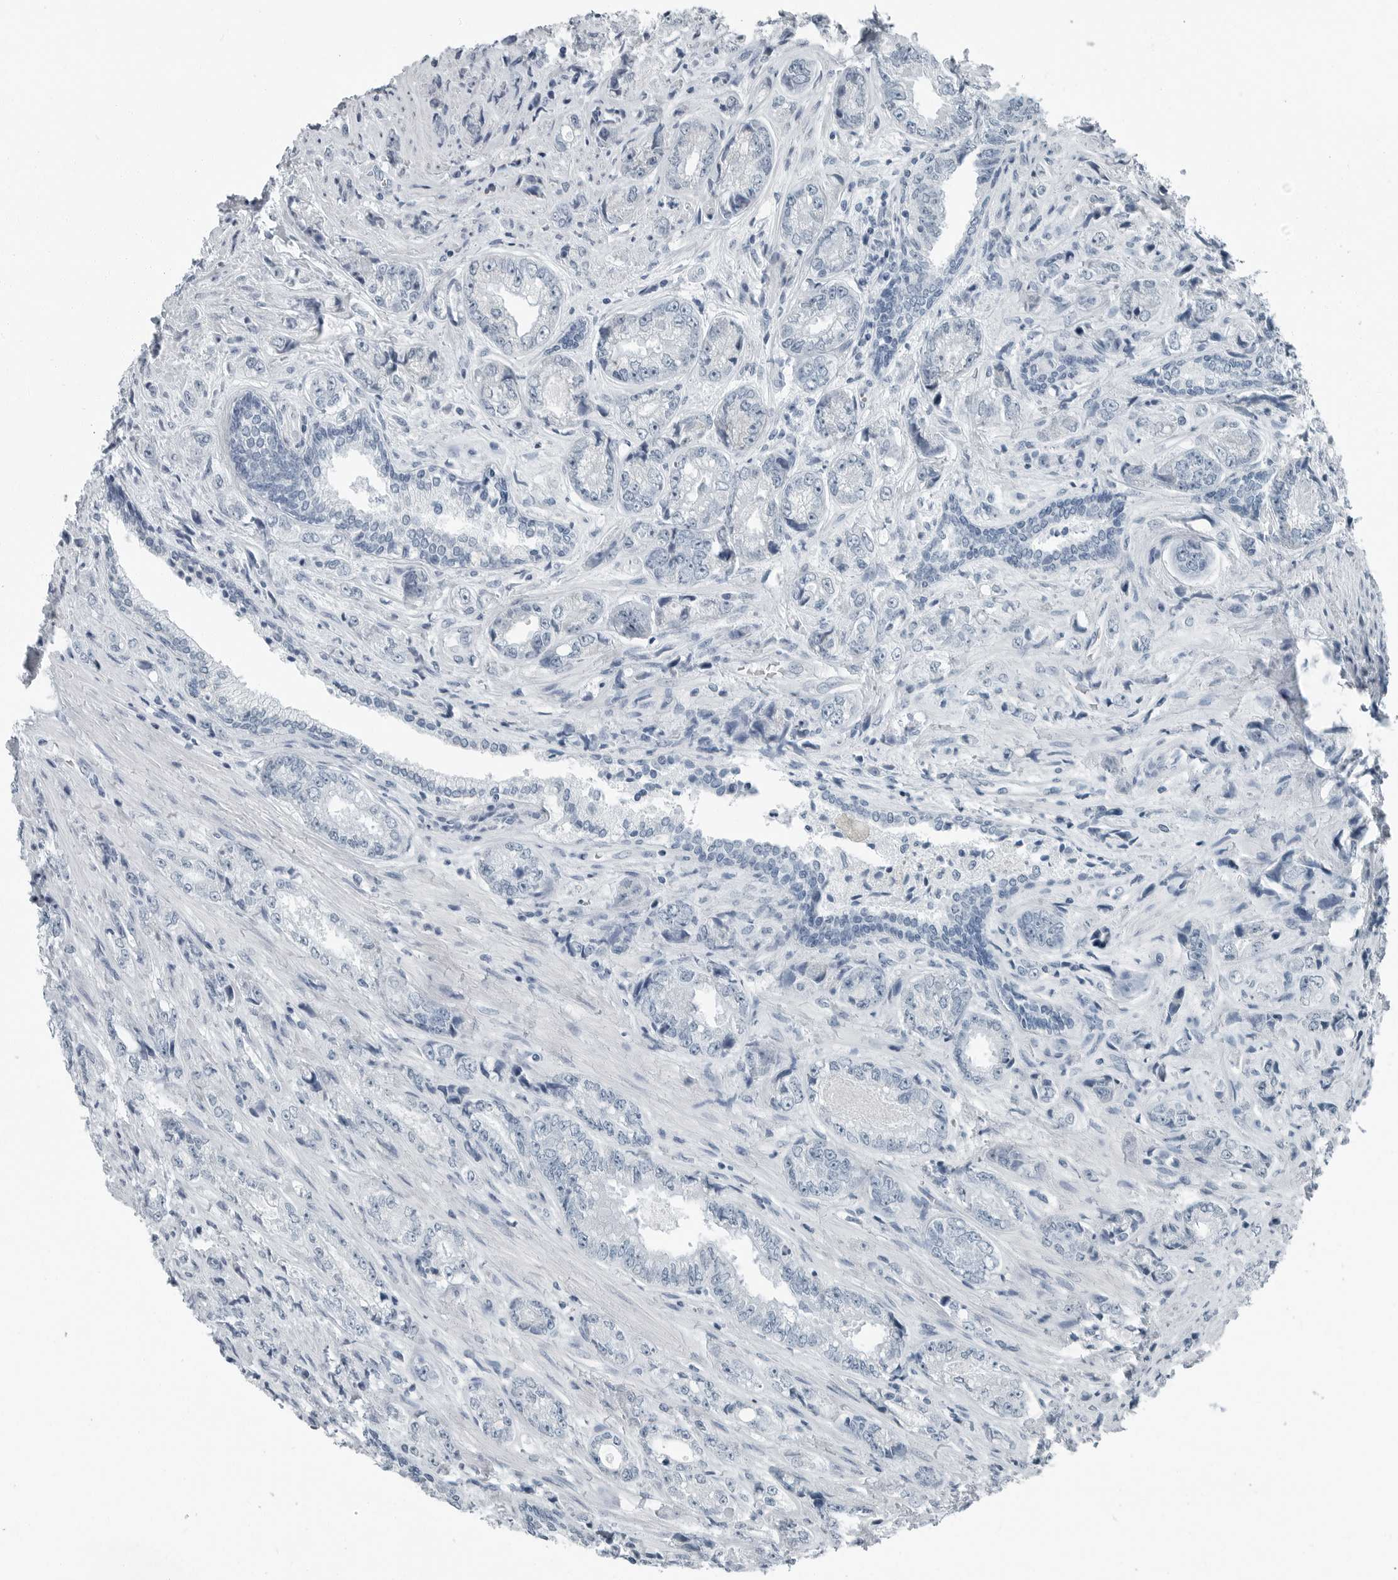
{"staining": {"intensity": "negative", "quantity": "none", "location": "none"}, "tissue": "prostate cancer", "cell_type": "Tumor cells", "image_type": "cancer", "snomed": [{"axis": "morphology", "description": "Adenocarcinoma, High grade"}, {"axis": "topography", "description": "Prostate"}], "caption": "Protein analysis of prostate high-grade adenocarcinoma reveals no significant positivity in tumor cells.", "gene": "ZPBP2", "patient": {"sex": "male", "age": 61}}